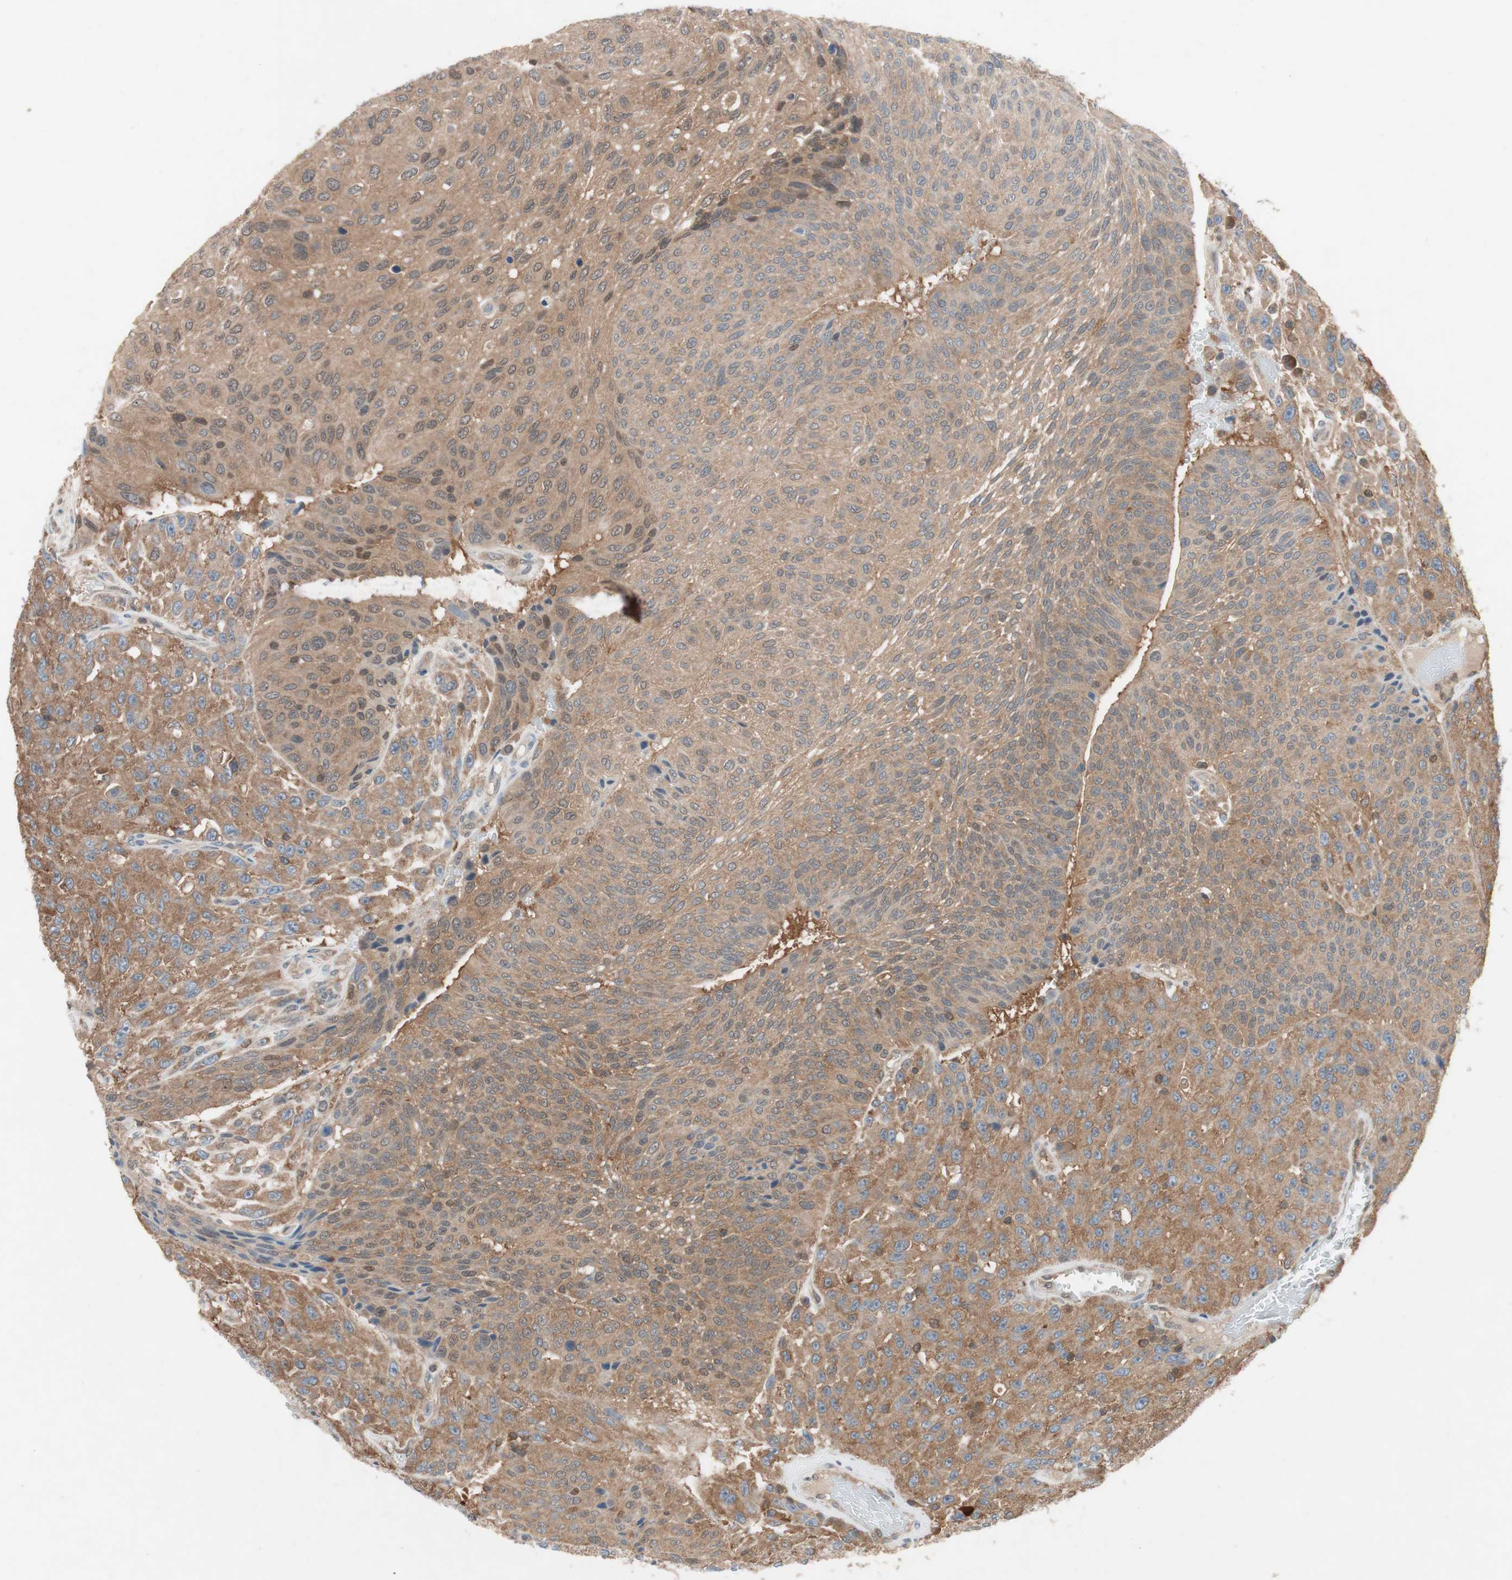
{"staining": {"intensity": "moderate", "quantity": ">75%", "location": "cytoplasmic/membranous"}, "tissue": "urothelial cancer", "cell_type": "Tumor cells", "image_type": "cancer", "snomed": [{"axis": "morphology", "description": "Urothelial carcinoma, High grade"}, {"axis": "topography", "description": "Urinary bladder"}], "caption": "Urothelial cancer stained with immunohistochemistry (IHC) shows moderate cytoplasmic/membranous staining in about >75% of tumor cells.", "gene": "GALT", "patient": {"sex": "male", "age": 66}}